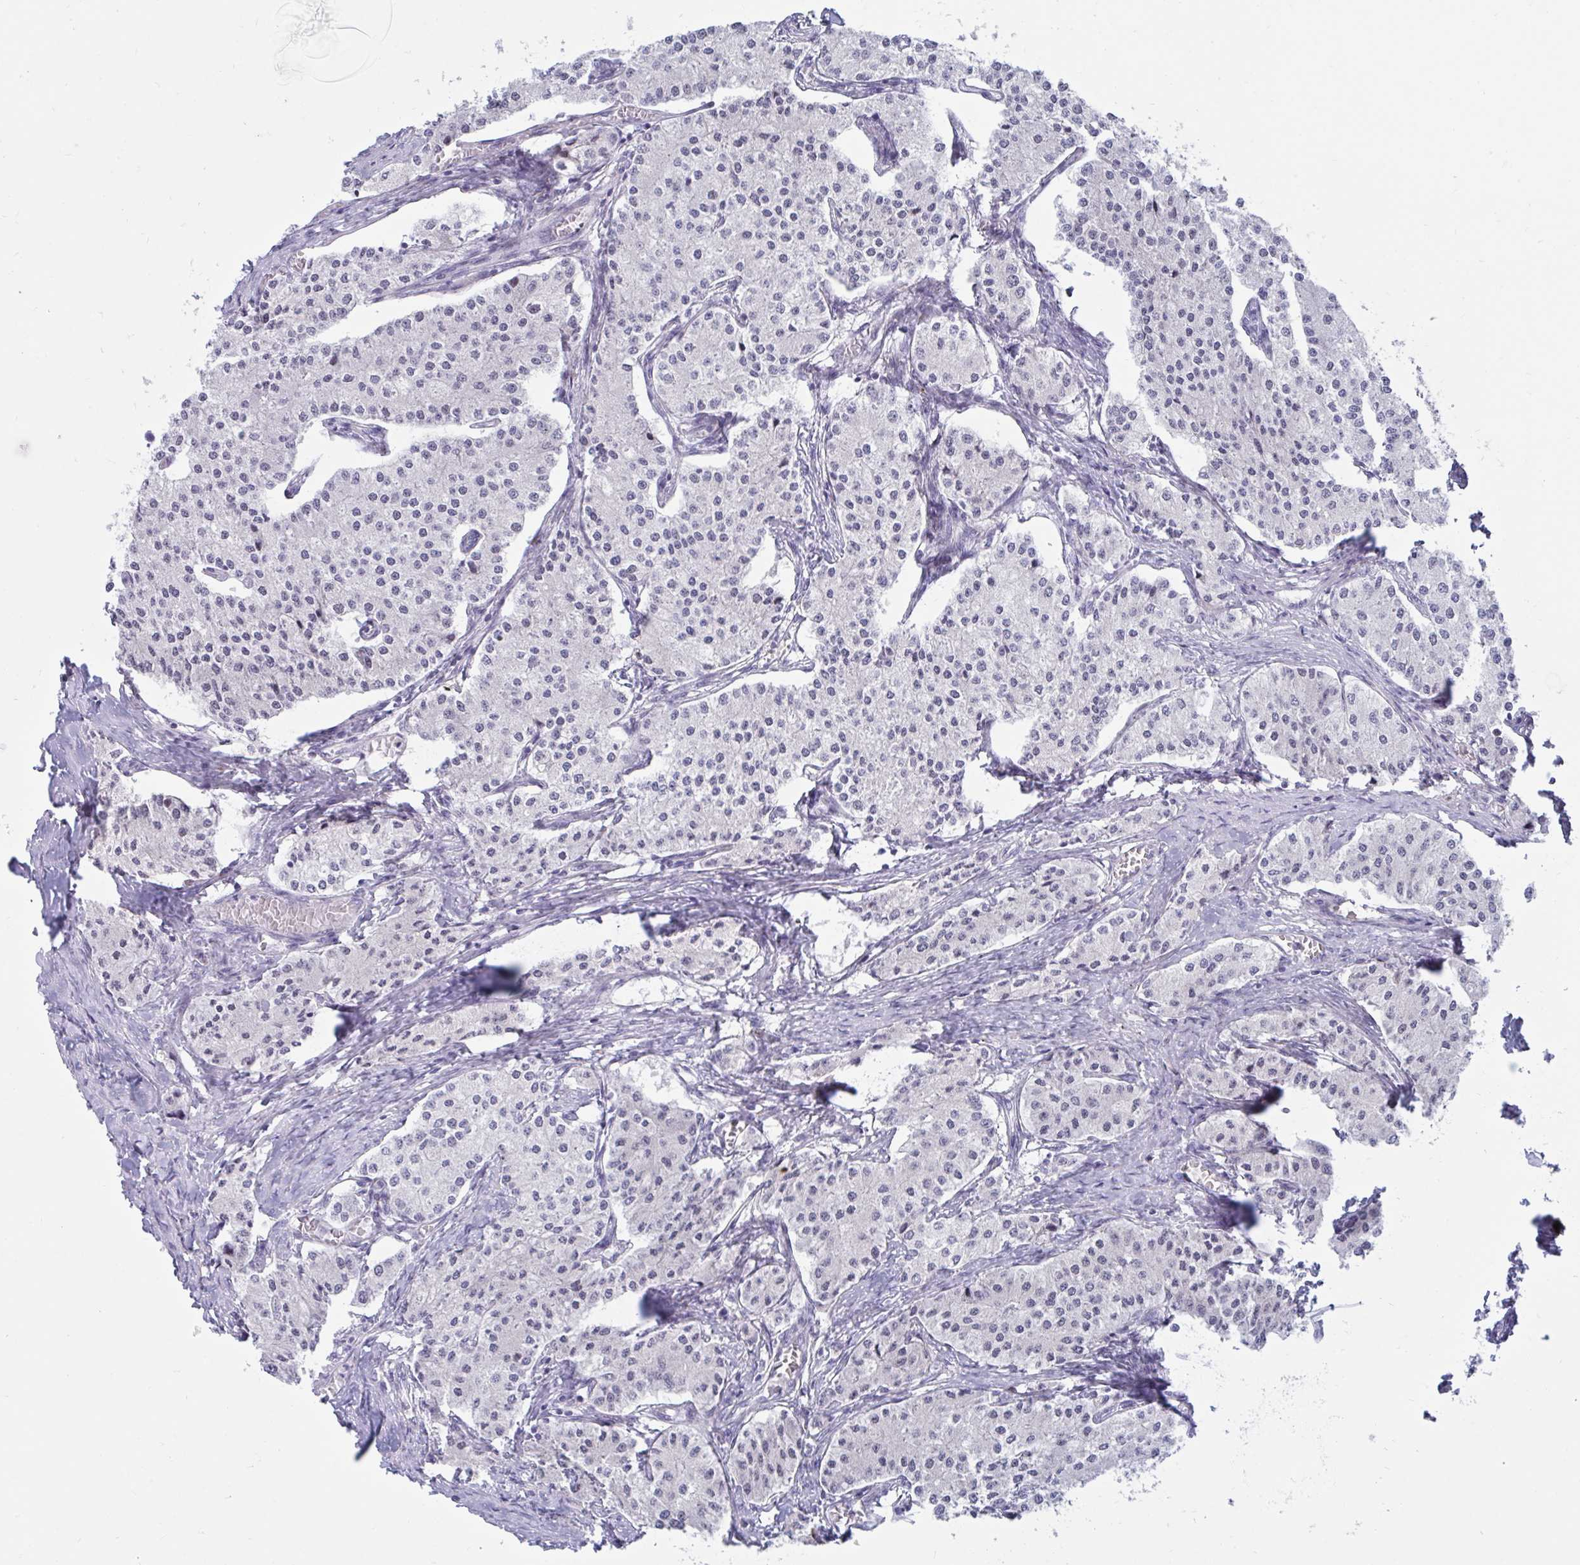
{"staining": {"intensity": "negative", "quantity": "none", "location": "none"}, "tissue": "carcinoid", "cell_type": "Tumor cells", "image_type": "cancer", "snomed": [{"axis": "morphology", "description": "Carcinoid, malignant, NOS"}, {"axis": "topography", "description": "Colon"}], "caption": "The image shows no significant positivity in tumor cells of carcinoid.", "gene": "FAM219B", "patient": {"sex": "female", "age": 52}}